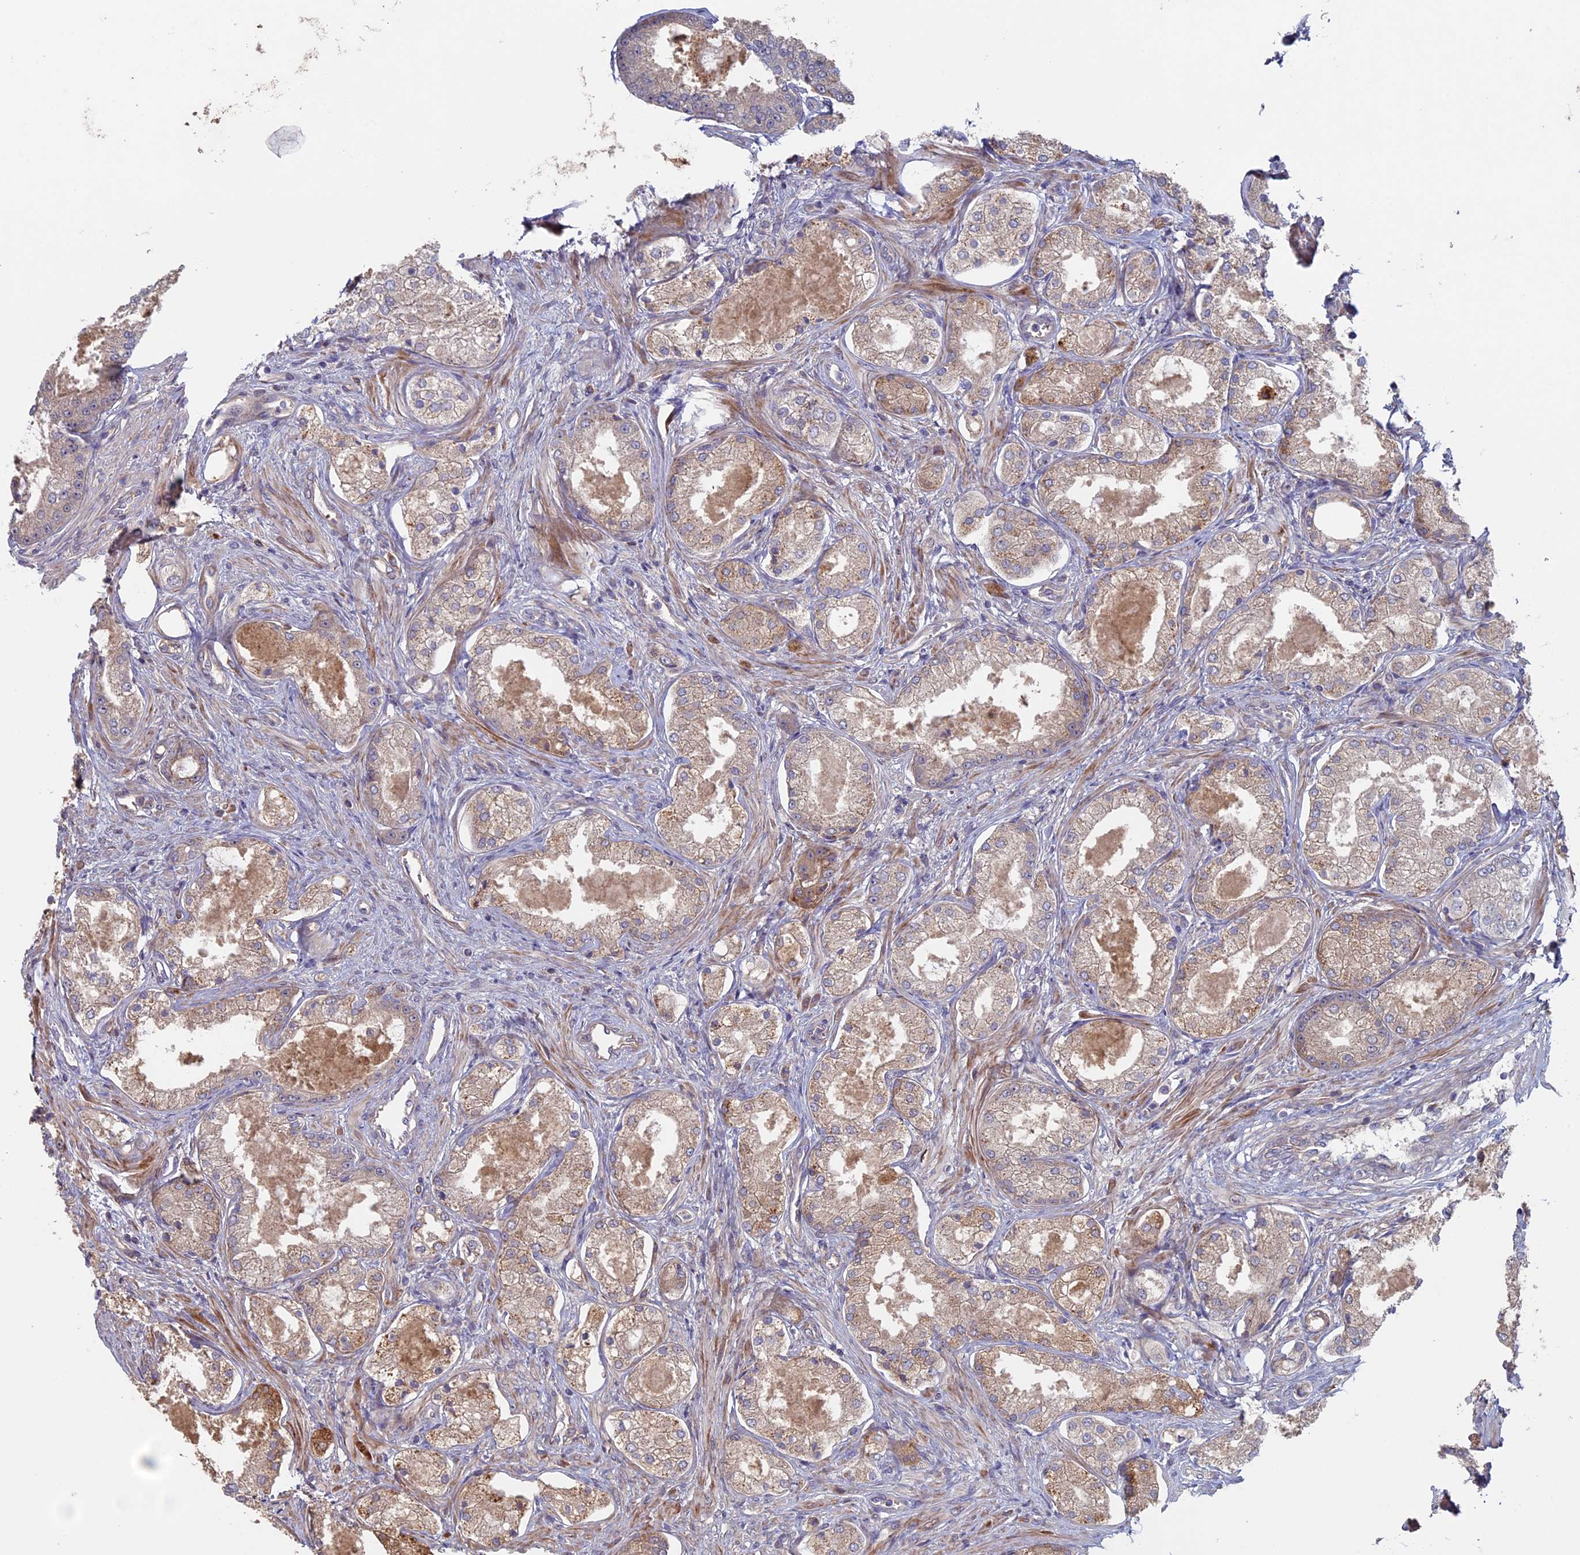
{"staining": {"intensity": "weak", "quantity": "25%-75%", "location": "cytoplasmic/membranous"}, "tissue": "prostate cancer", "cell_type": "Tumor cells", "image_type": "cancer", "snomed": [{"axis": "morphology", "description": "Adenocarcinoma, Low grade"}, {"axis": "topography", "description": "Prostate"}], "caption": "Human prostate adenocarcinoma (low-grade) stained with a protein marker displays weak staining in tumor cells.", "gene": "RCCD1", "patient": {"sex": "male", "age": 68}}